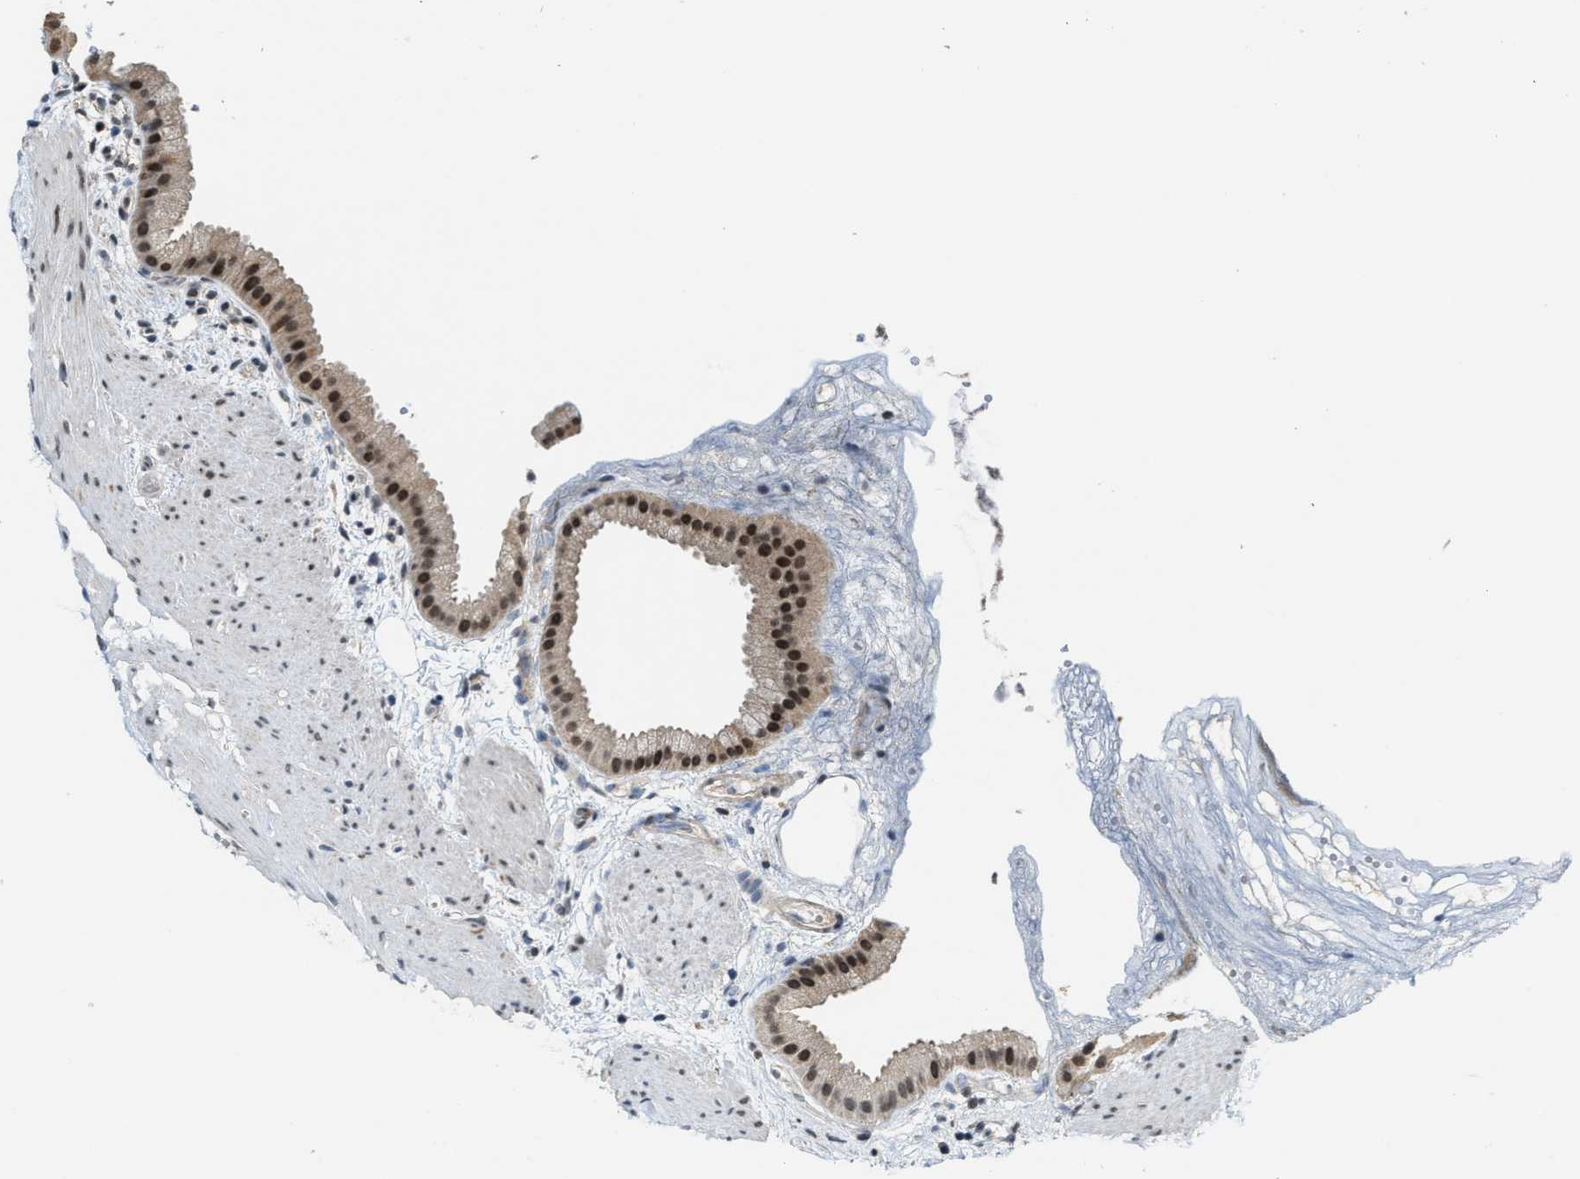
{"staining": {"intensity": "strong", "quantity": ">75%", "location": "nuclear"}, "tissue": "gallbladder", "cell_type": "Glandular cells", "image_type": "normal", "snomed": [{"axis": "morphology", "description": "Normal tissue, NOS"}, {"axis": "topography", "description": "Gallbladder"}], "caption": "The histopathology image exhibits immunohistochemical staining of benign gallbladder. There is strong nuclear expression is identified in about >75% of glandular cells. Nuclei are stained in blue.", "gene": "KIF24", "patient": {"sex": "female", "age": 64}}